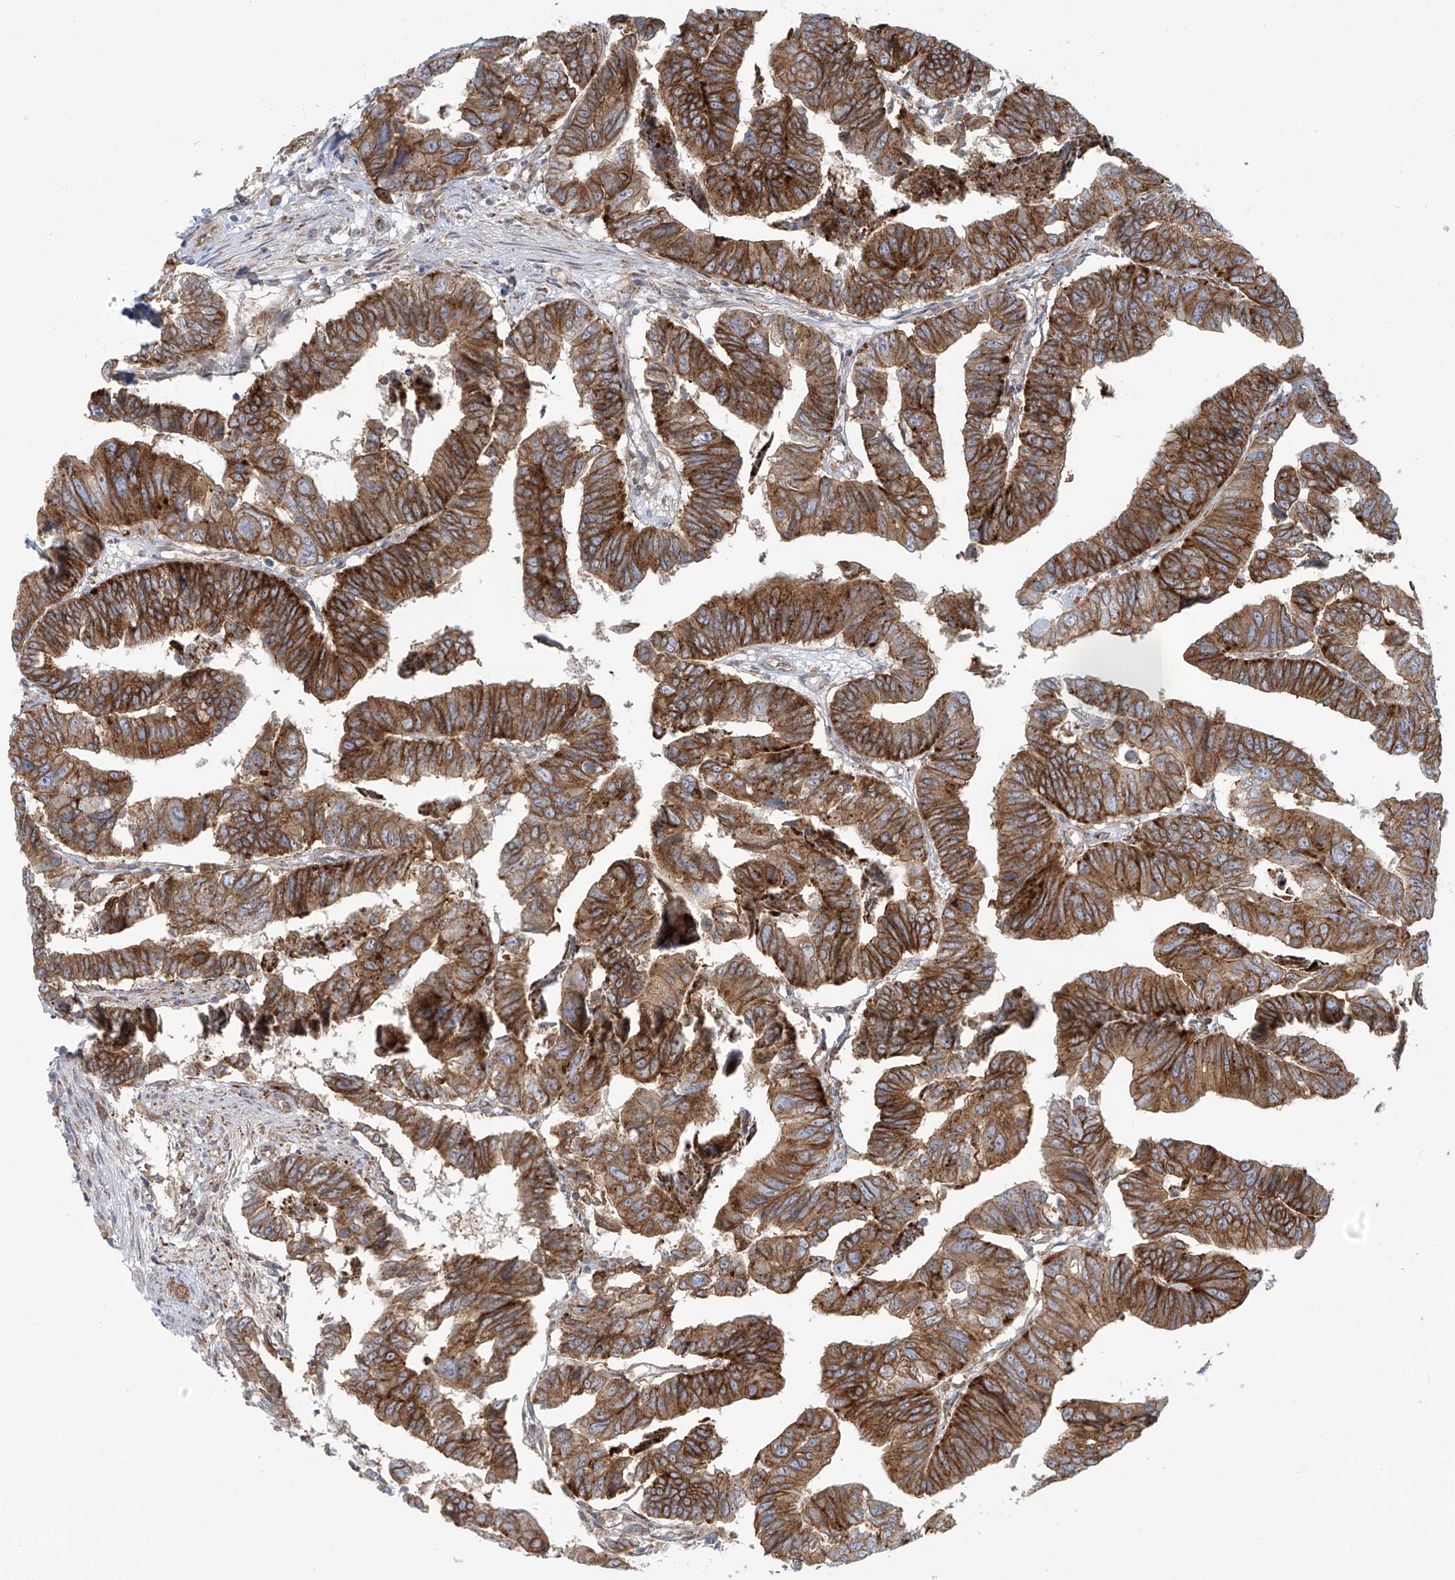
{"staining": {"intensity": "moderate", "quantity": ">75%", "location": "cytoplasmic/membranous"}, "tissue": "colorectal cancer", "cell_type": "Tumor cells", "image_type": "cancer", "snomed": [{"axis": "morphology", "description": "Adenocarcinoma, NOS"}, {"axis": "topography", "description": "Rectum"}], "caption": "Immunohistochemistry (IHC) staining of colorectal cancer, which exhibits medium levels of moderate cytoplasmic/membranous staining in about >75% of tumor cells indicating moderate cytoplasmic/membranous protein expression. The staining was performed using DAB (3,3'-diaminobenzidine) (brown) for protein detection and nuclei were counterstained in hematoxylin (blue).", "gene": "LZTS3", "patient": {"sex": "female", "age": 65}}